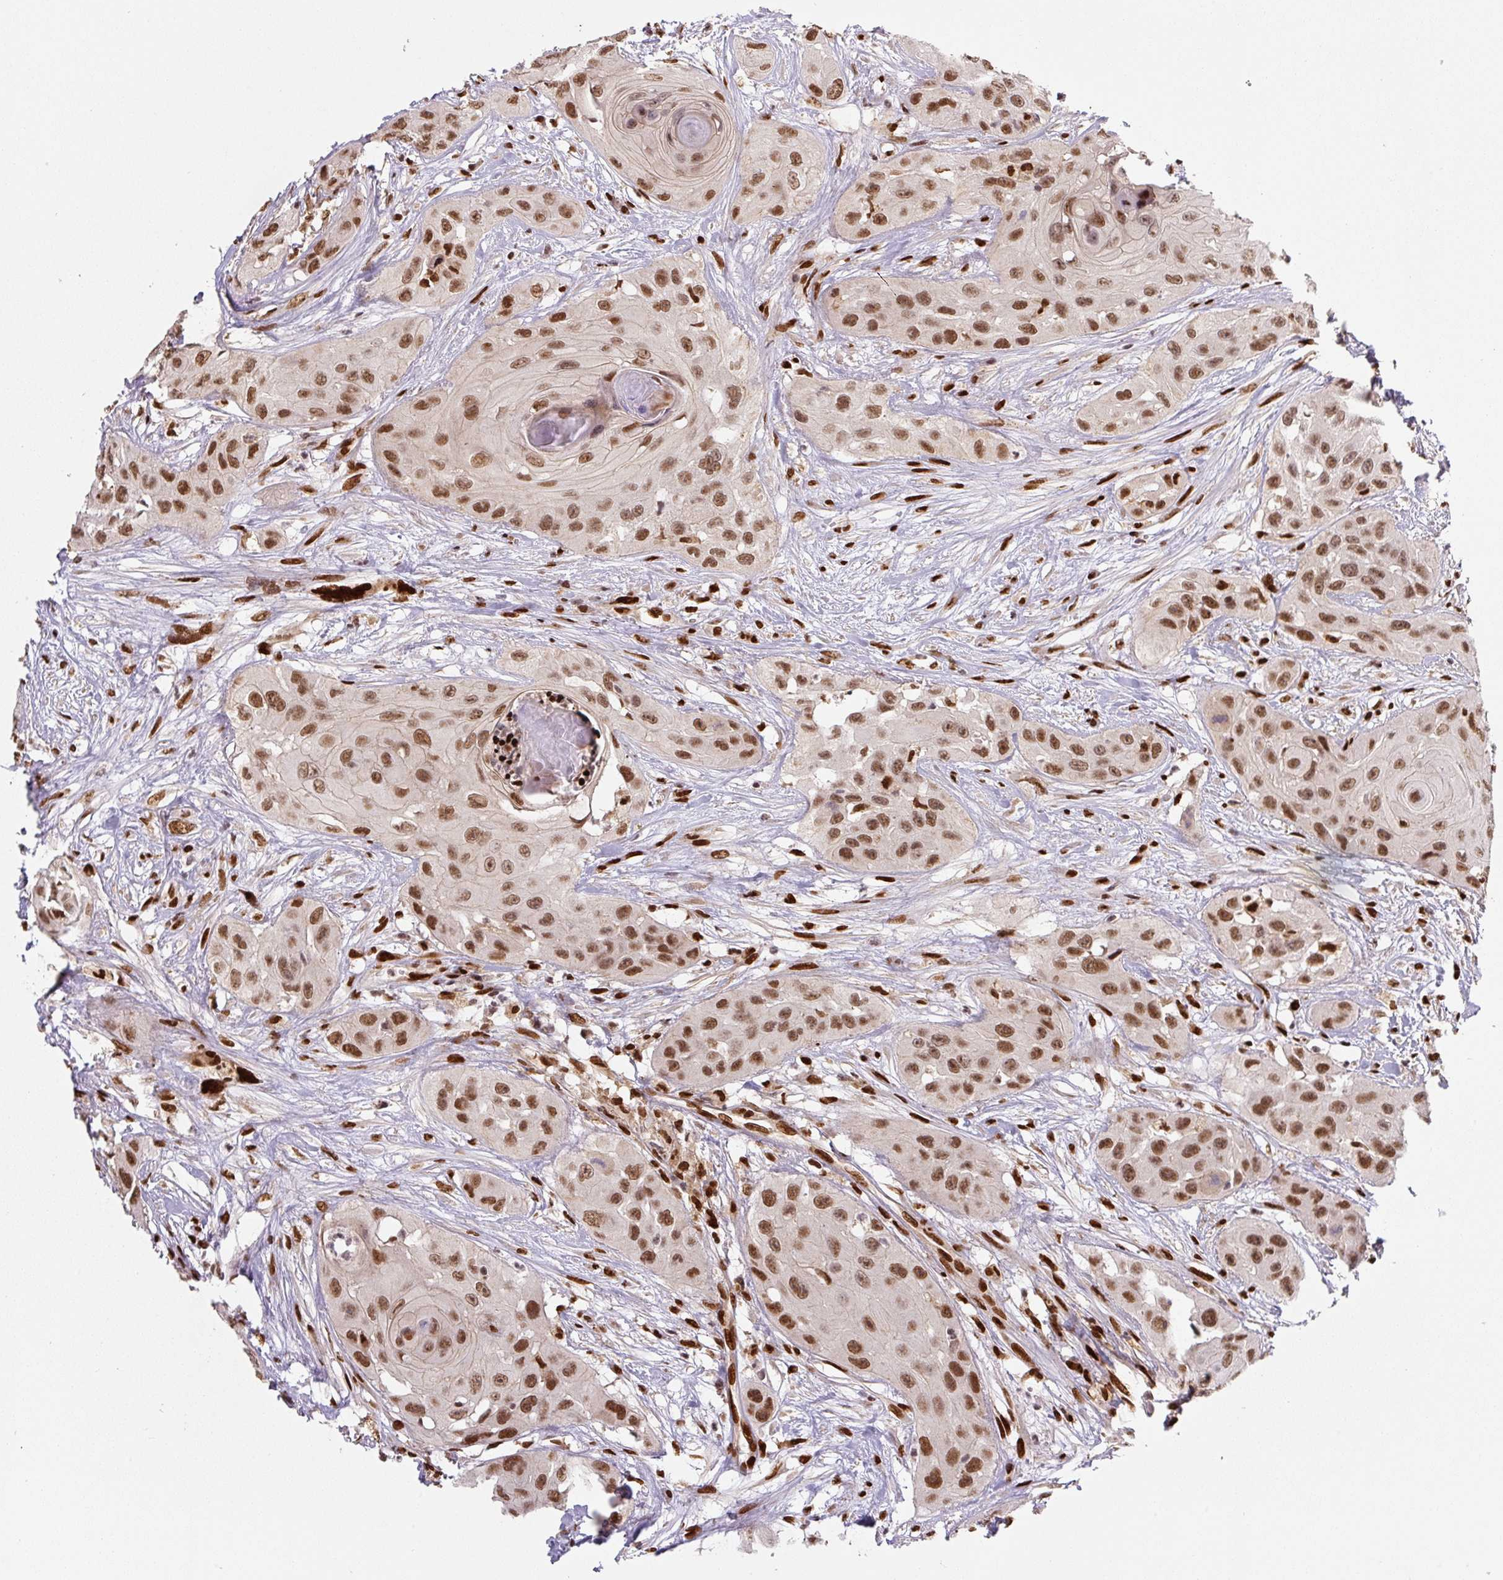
{"staining": {"intensity": "moderate", "quantity": ">75%", "location": "nuclear"}, "tissue": "head and neck cancer", "cell_type": "Tumor cells", "image_type": "cancer", "snomed": [{"axis": "morphology", "description": "Squamous cell carcinoma, NOS"}, {"axis": "topography", "description": "Head-Neck"}], "caption": "A brown stain shows moderate nuclear staining of a protein in head and neck cancer tumor cells.", "gene": "PYDC2", "patient": {"sex": "male", "age": 83}}